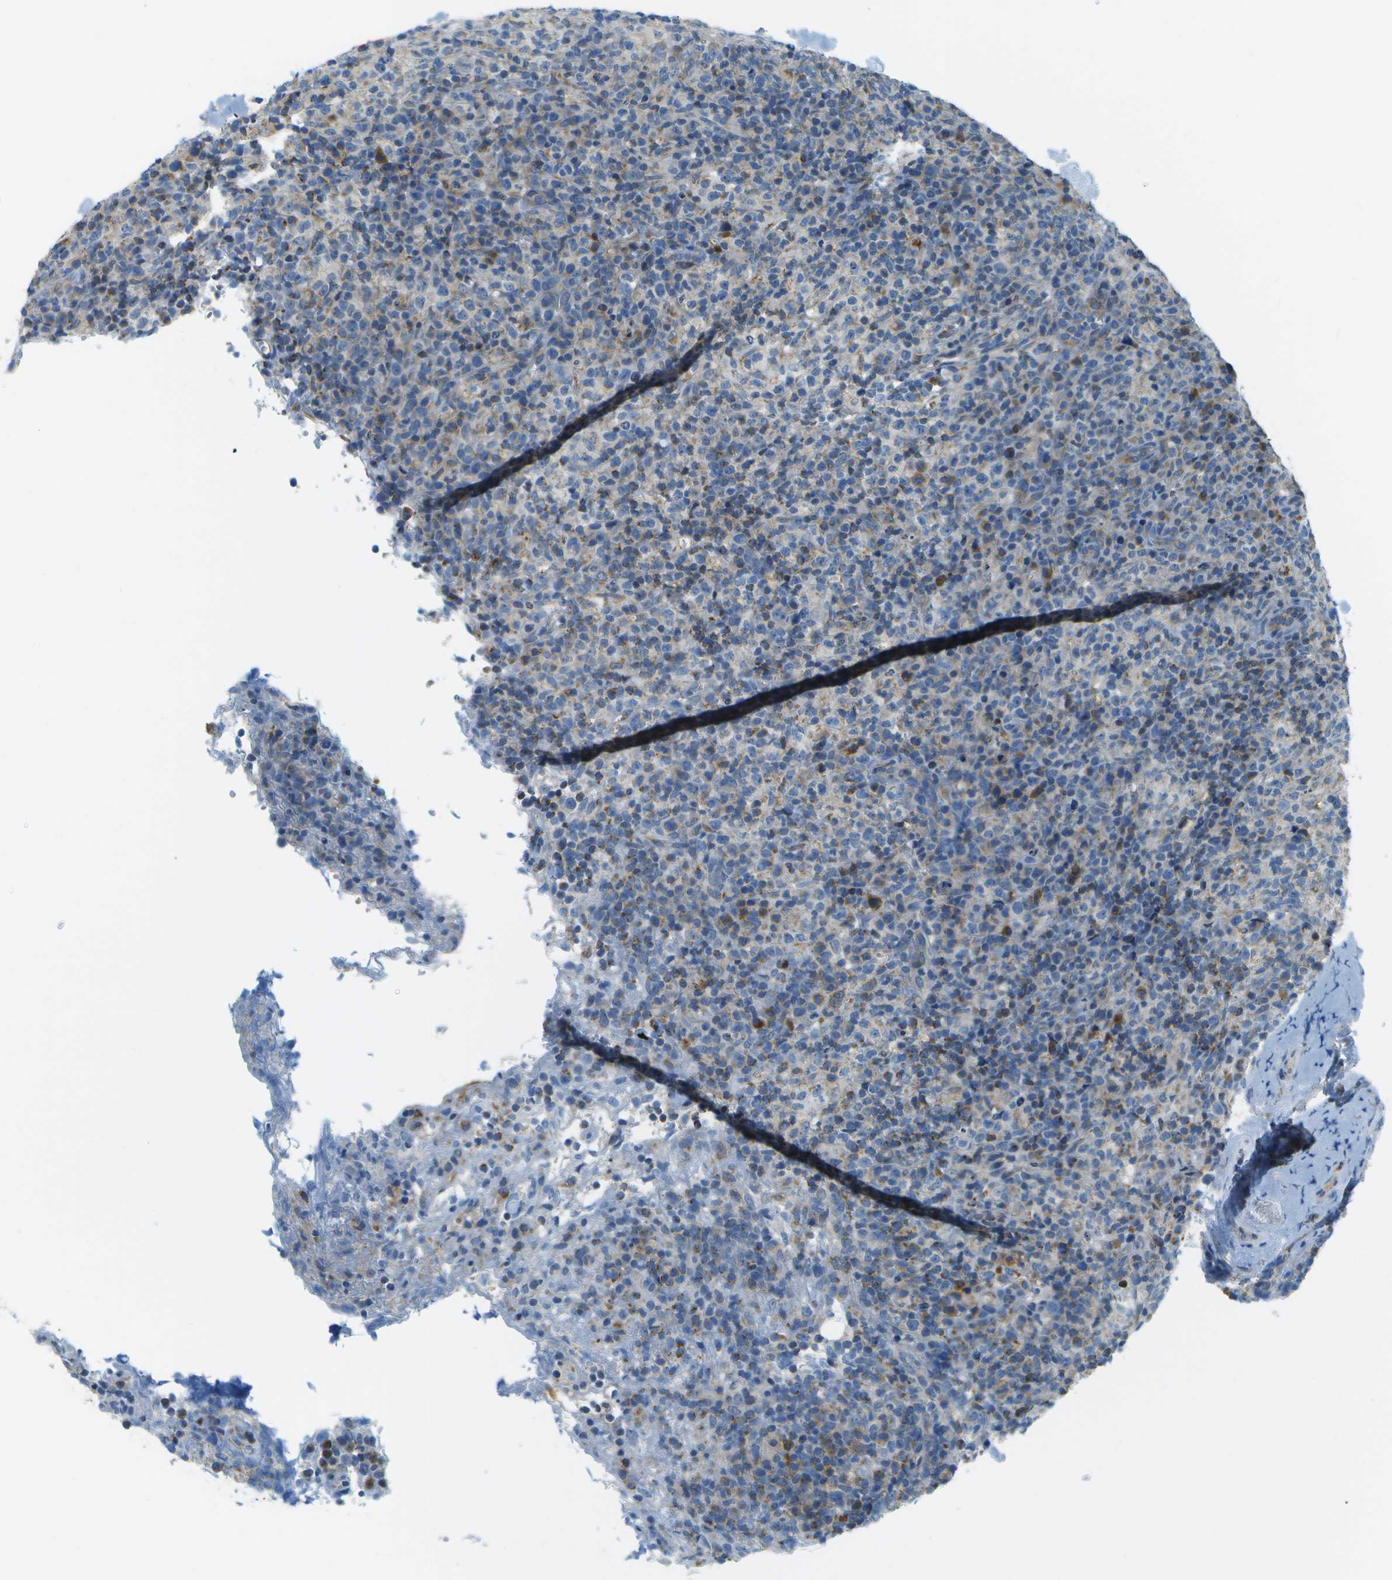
{"staining": {"intensity": "weak", "quantity": "<25%", "location": "cytoplasmic/membranous"}, "tissue": "lymphoma", "cell_type": "Tumor cells", "image_type": "cancer", "snomed": [{"axis": "morphology", "description": "Malignant lymphoma, non-Hodgkin's type, High grade"}, {"axis": "topography", "description": "Lymph node"}], "caption": "The image exhibits no staining of tumor cells in malignant lymphoma, non-Hodgkin's type (high-grade).", "gene": "PTGIS", "patient": {"sex": "female", "age": 76}}